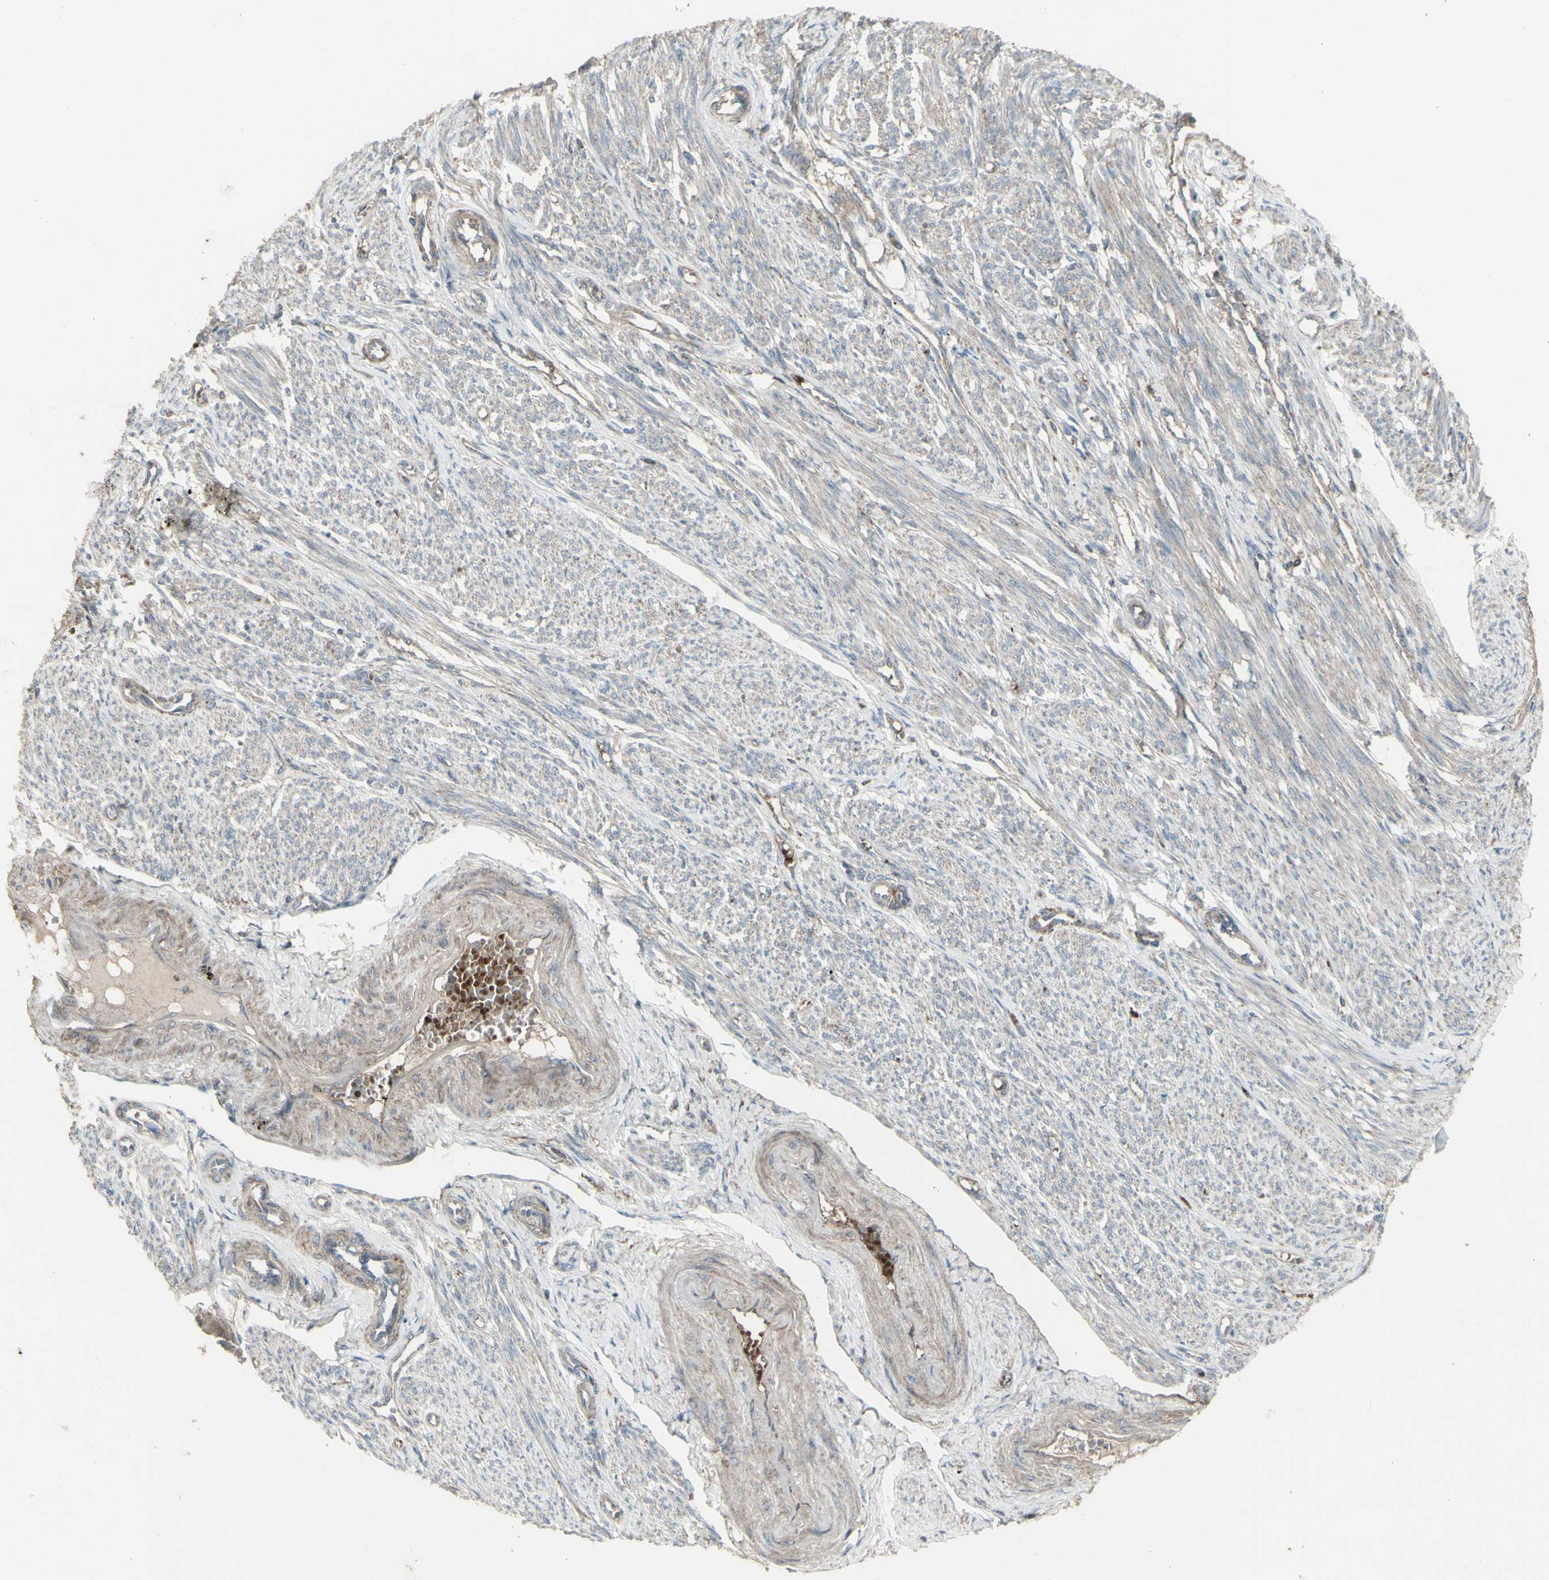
{"staining": {"intensity": "weak", "quantity": "25%-75%", "location": "cytoplasmic/membranous"}, "tissue": "smooth muscle", "cell_type": "Smooth muscle cells", "image_type": "normal", "snomed": [{"axis": "morphology", "description": "Normal tissue, NOS"}, {"axis": "topography", "description": "Smooth muscle"}], "caption": "This micrograph demonstrates immunohistochemistry staining of unremarkable smooth muscle, with low weak cytoplasmic/membranous staining in about 25%-75% of smooth muscle cells.", "gene": "SHC1", "patient": {"sex": "female", "age": 65}}